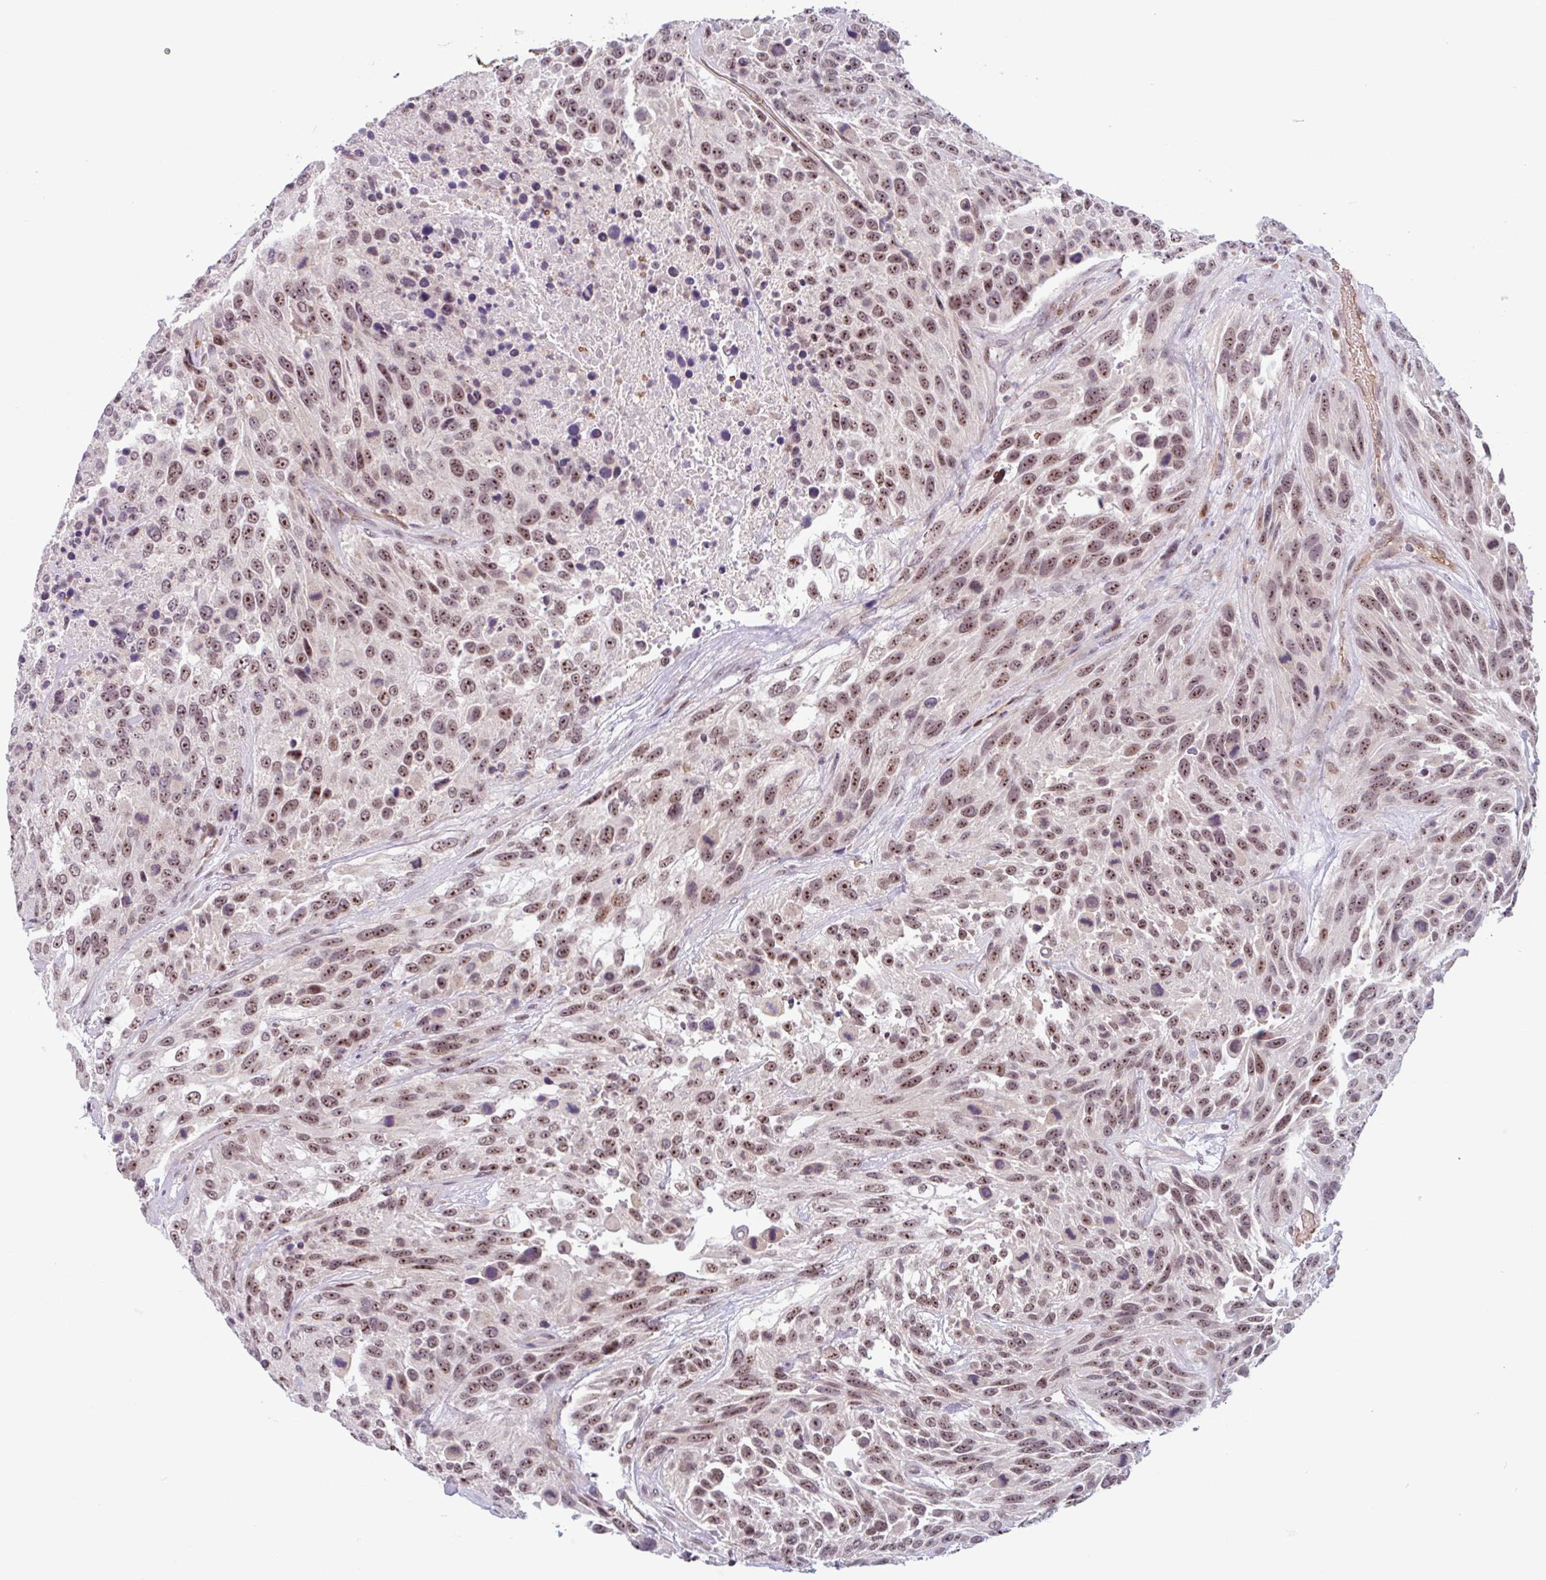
{"staining": {"intensity": "moderate", "quantity": ">75%", "location": "nuclear"}, "tissue": "urothelial cancer", "cell_type": "Tumor cells", "image_type": "cancer", "snomed": [{"axis": "morphology", "description": "Urothelial carcinoma, High grade"}, {"axis": "topography", "description": "Urinary bladder"}], "caption": "A medium amount of moderate nuclear expression is identified in about >75% of tumor cells in urothelial cancer tissue.", "gene": "TMEM119", "patient": {"sex": "female", "age": 70}}